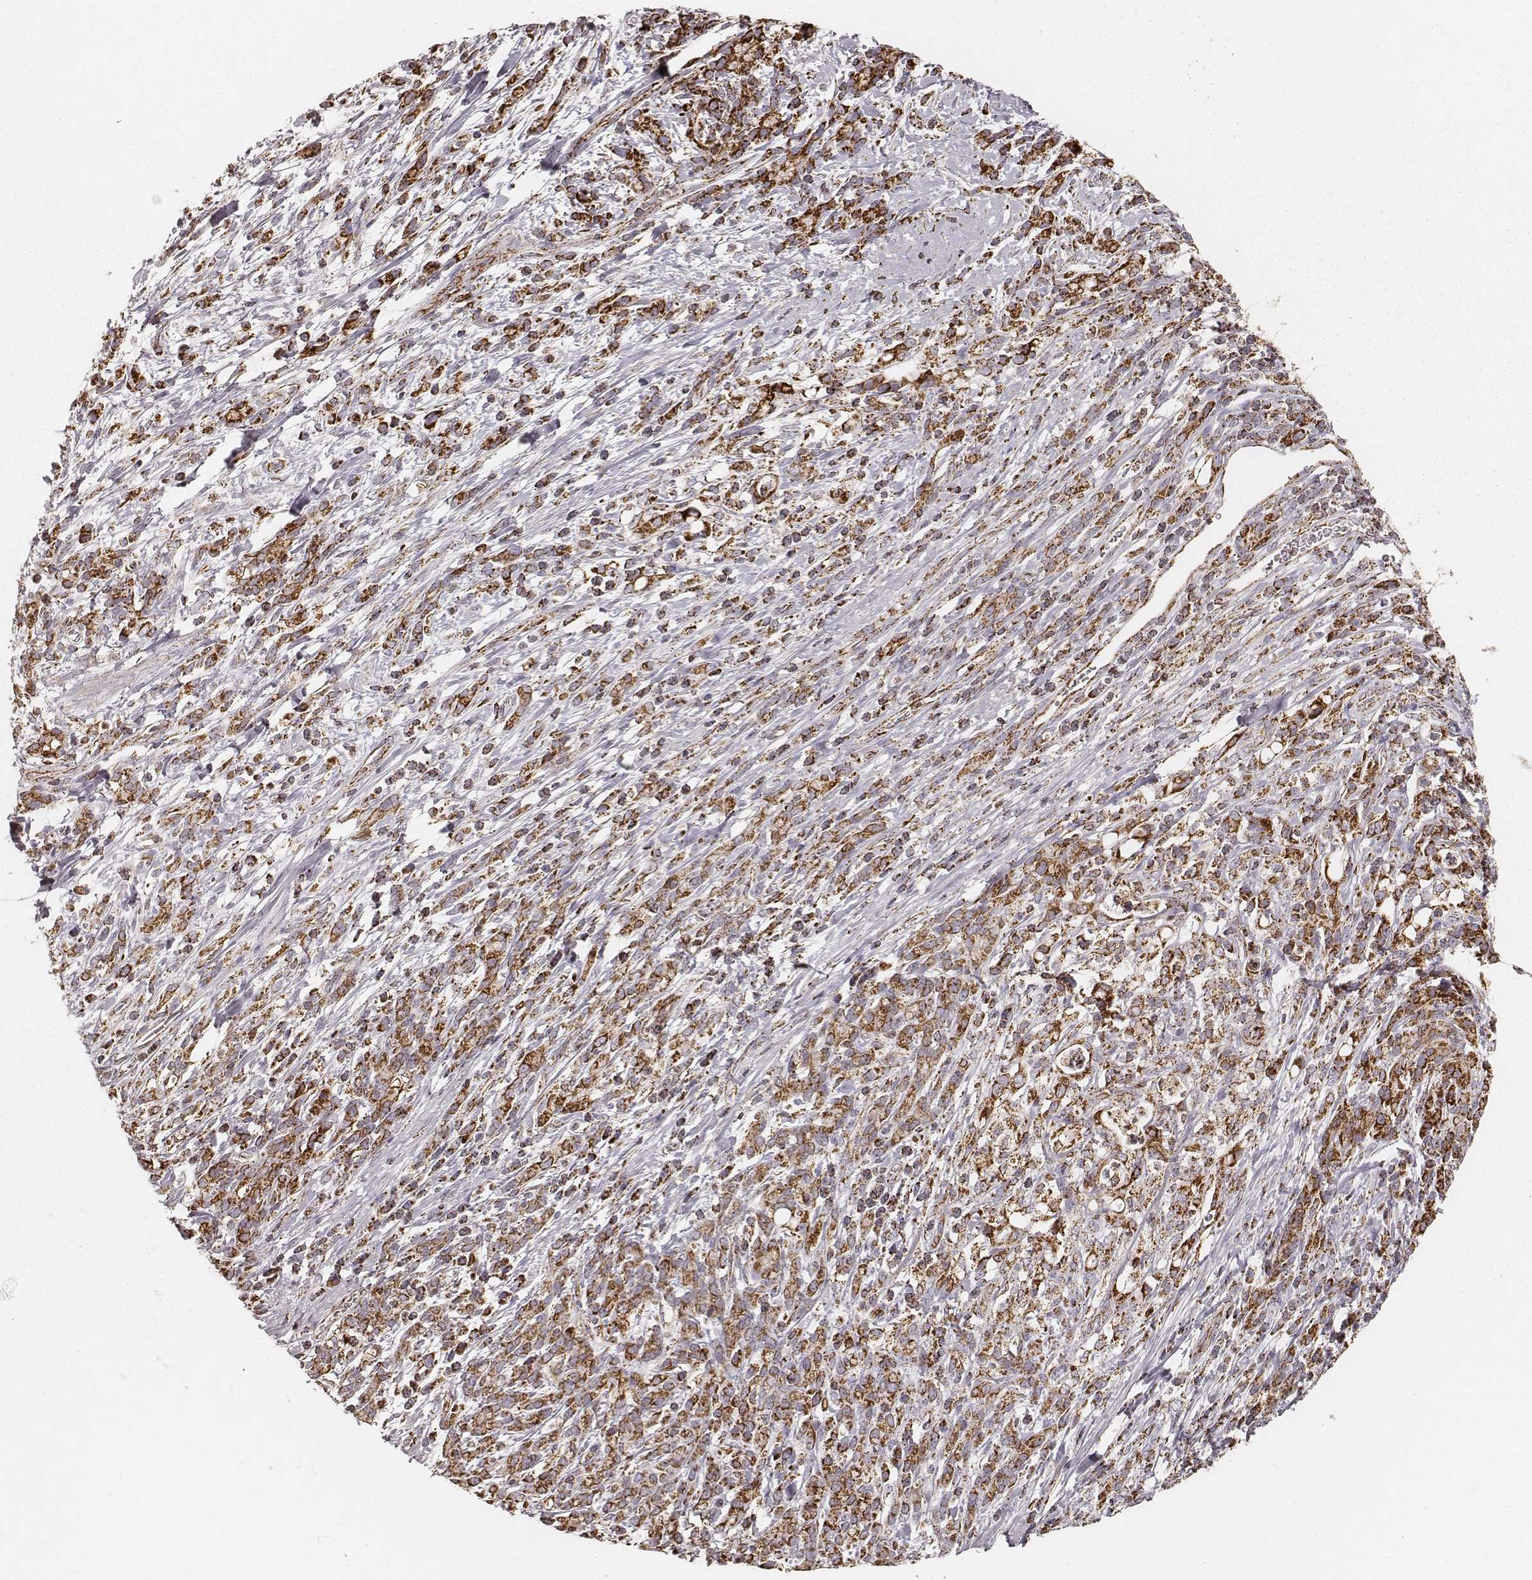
{"staining": {"intensity": "strong", "quantity": ">75%", "location": "cytoplasmic/membranous"}, "tissue": "stomach cancer", "cell_type": "Tumor cells", "image_type": "cancer", "snomed": [{"axis": "morphology", "description": "Adenocarcinoma, NOS"}, {"axis": "topography", "description": "Stomach"}], "caption": "Strong cytoplasmic/membranous positivity is appreciated in approximately >75% of tumor cells in stomach cancer (adenocarcinoma).", "gene": "CS", "patient": {"sex": "female", "age": 57}}